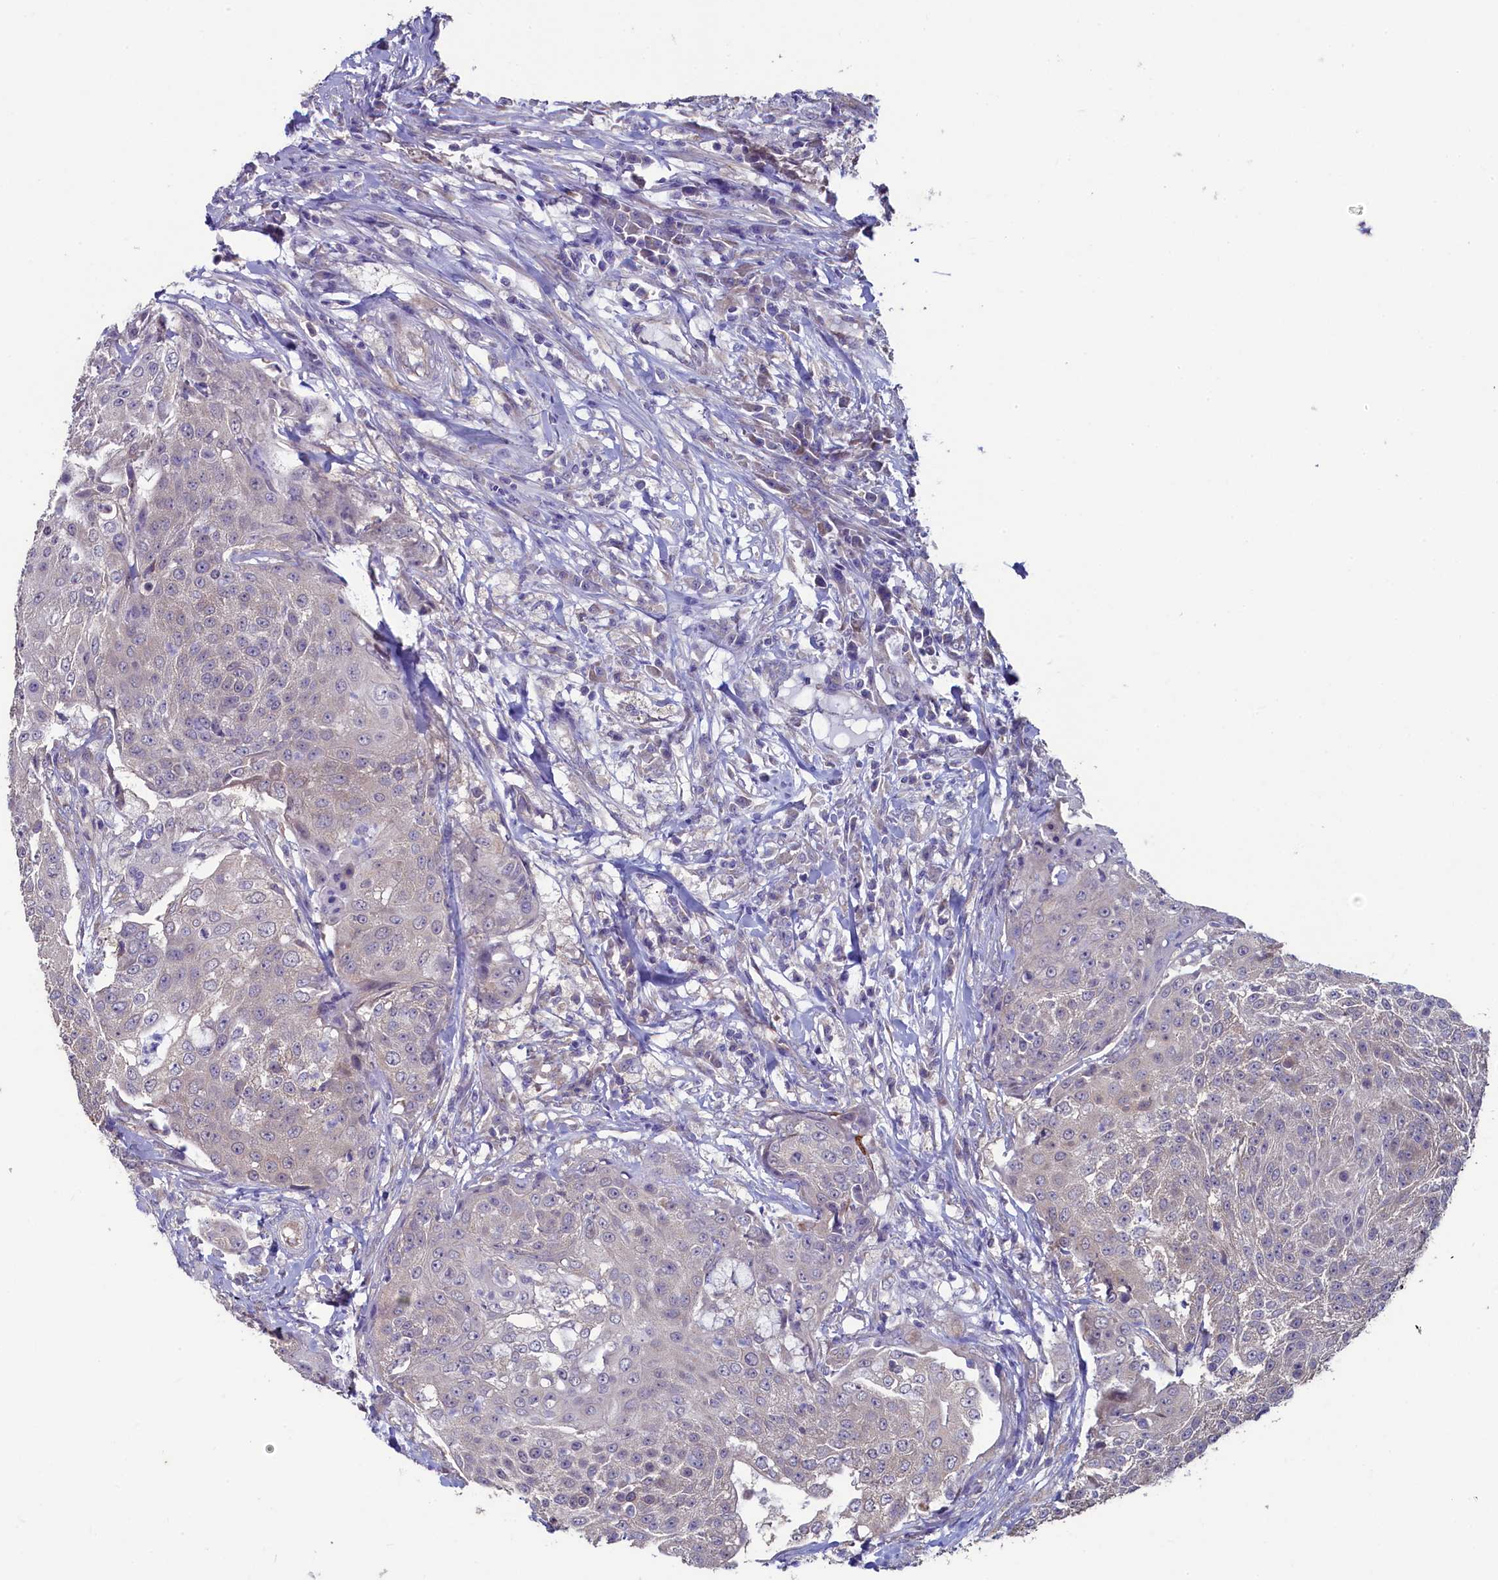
{"staining": {"intensity": "negative", "quantity": "none", "location": "none"}, "tissue": "urothelial cancer", "cell_type": "Tumor cells", "image_type": "cancer", "snomed": [{"axis": "morphology", "description": "Urothelial carcinoma, High grade"}, {"axis": "topography", "description": "Urinary bladder"}], "caption": "Tumor cells show no significant positivity in urothelial cancer.", "gene": "SPATA2L", "patient": {"sex": "female", "age": 63}}